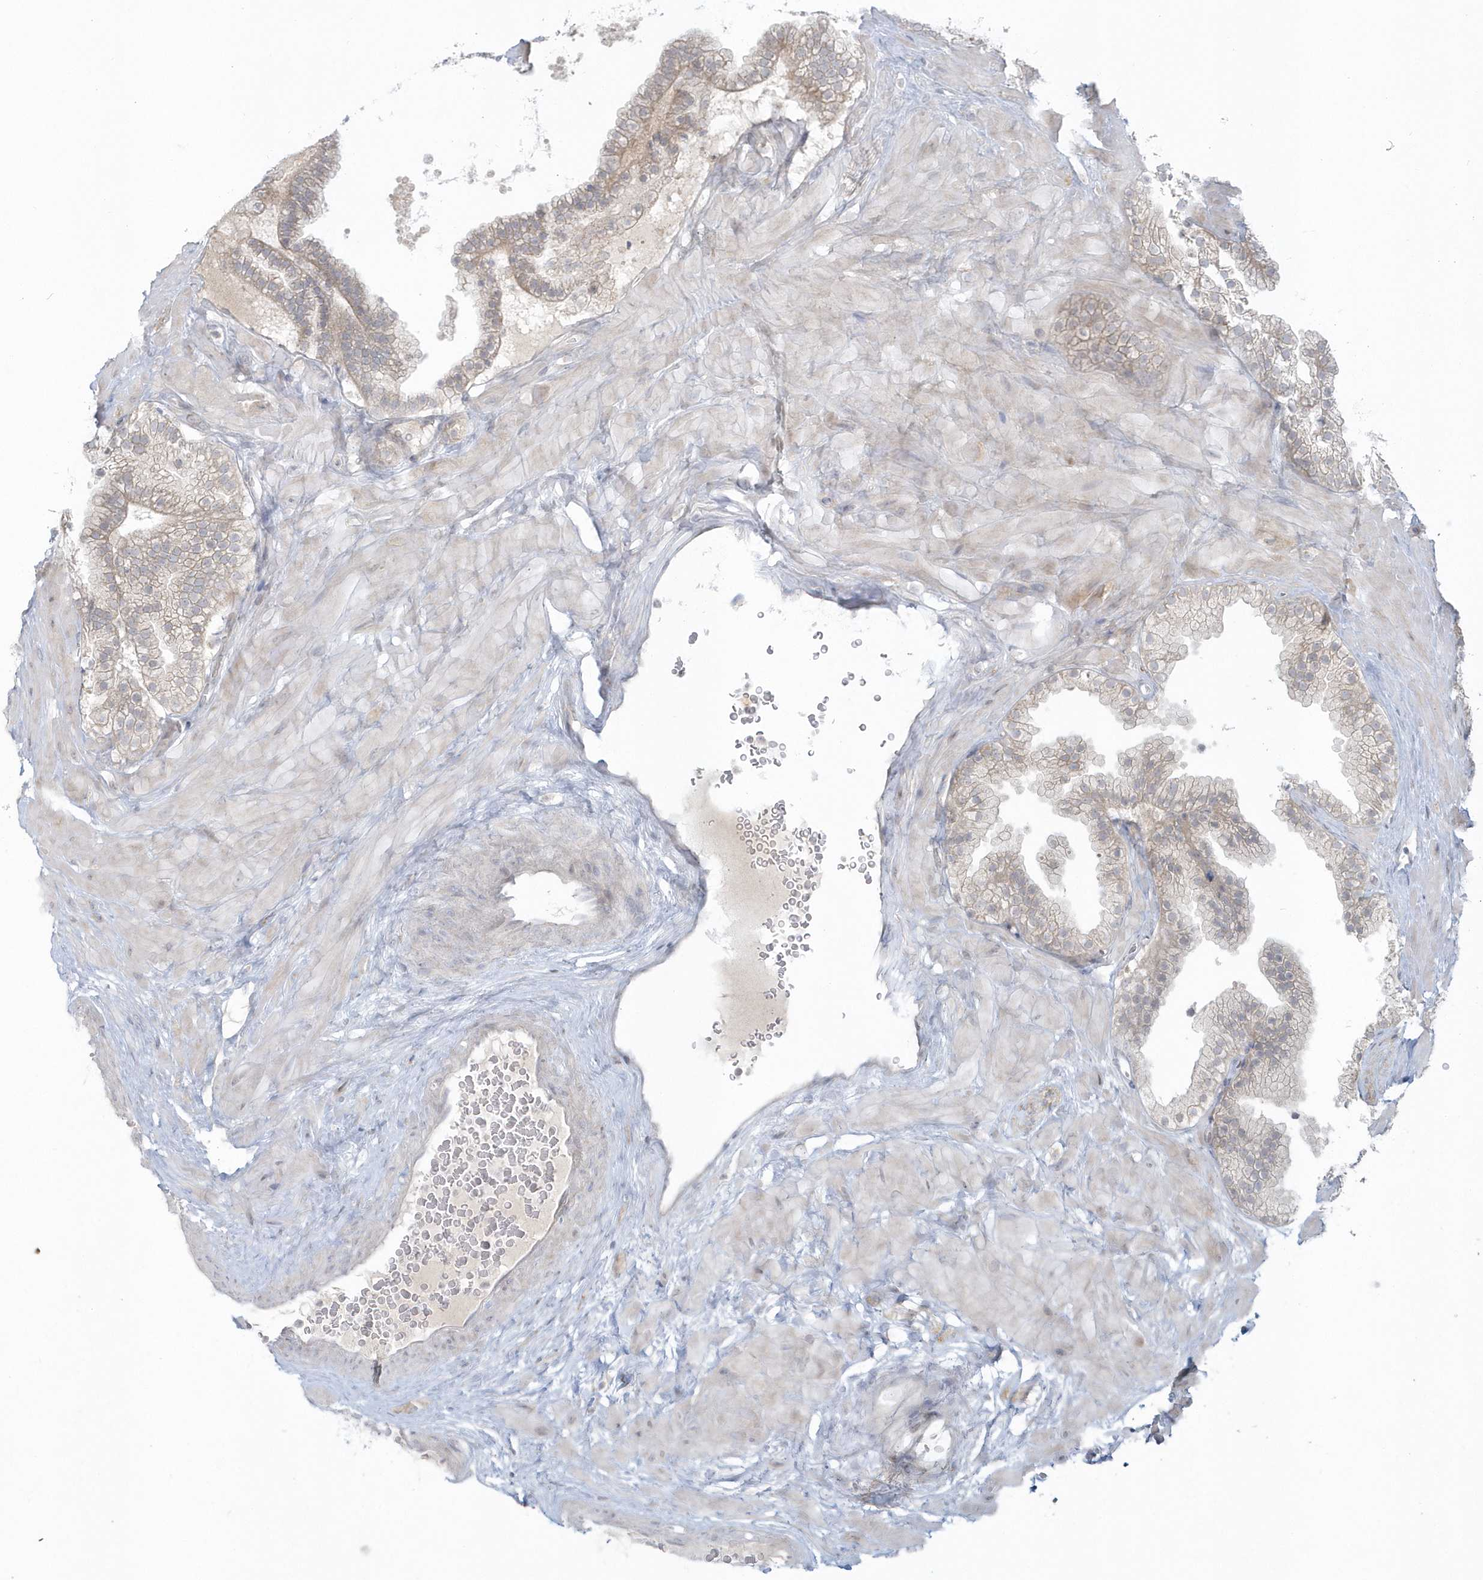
{"staining": {"intensity": "weak", "quantity": "<25%", "location": "cytoplasmic/membranous"}, "tissue": "prostate cancer", "cell_type": "Tumor cells", "image_type": "cancer", "snomed": [{"axis": "morphology", "description": "Adenocarcinoma, High grade"}, {"axis": "topography", "description": "Prostate"}], "caption": "IHC micrograph of human prostate cancer stained for a protein (brown), which demonstrates no positivity in tumor cells.", "gene": "BLTP3A", "patient": {"sex": "male", "age": 58}}